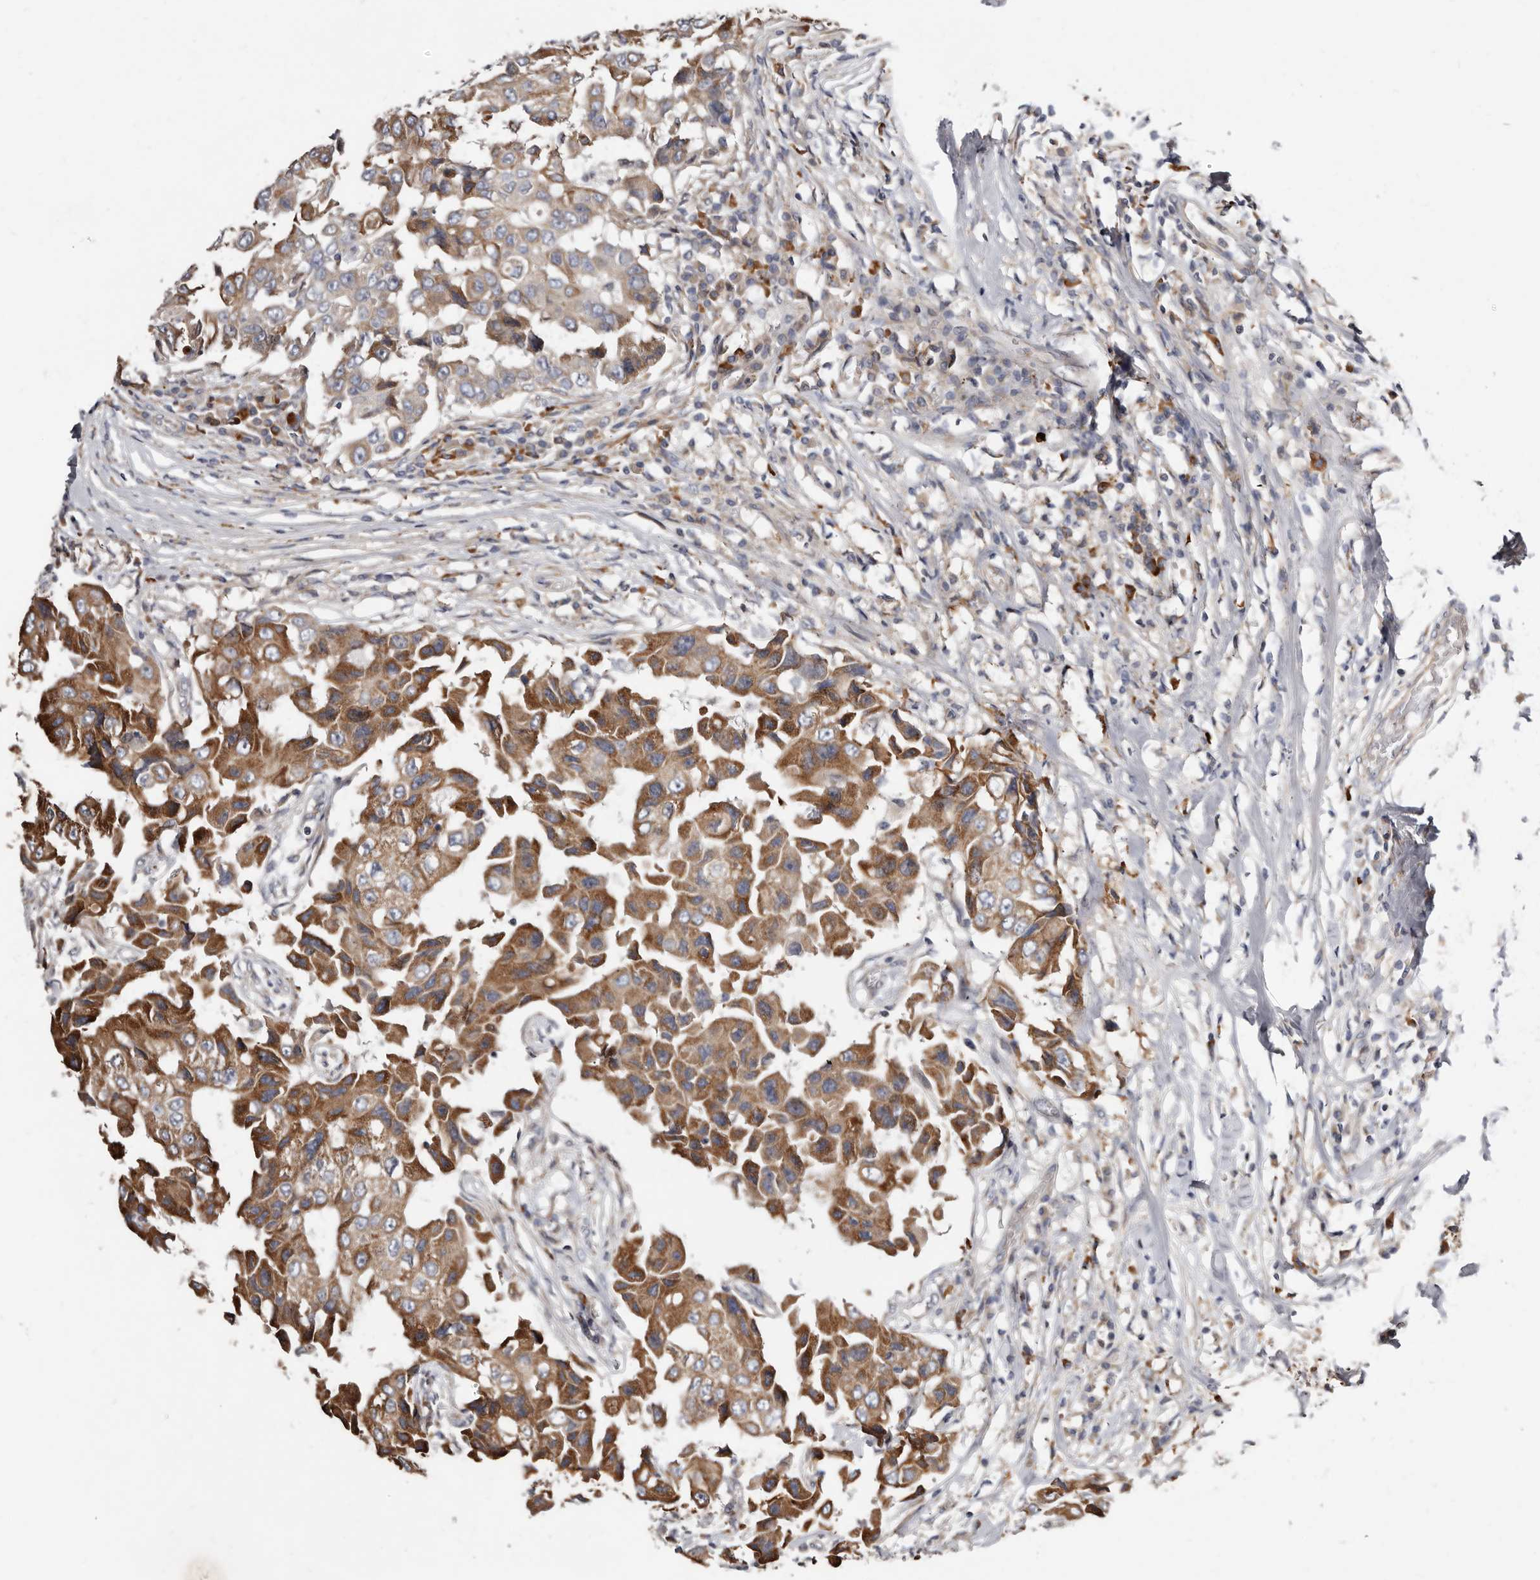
{"staining": {"intensity": "moderate", "quantity": ">75%", "location": "cytoplasmic/membranous"}, "tissue": "breast cancer", "cell_type": "Tumor cells", "image_type": "cancer", "snomed": [{"axis": "morphology", "description": "Duct carcinoma"}, {"axis": "topography", "description": "Breast"}], "caption": "Immunohistochemistry image of human breast cancer stained for a protein (brown), which displays medium levels of moderate cytoplasmic/membranous expression in about >75% of tumor cells.", "gene": "ASIC5", "patient": {"sex": "female", "age": 27}}